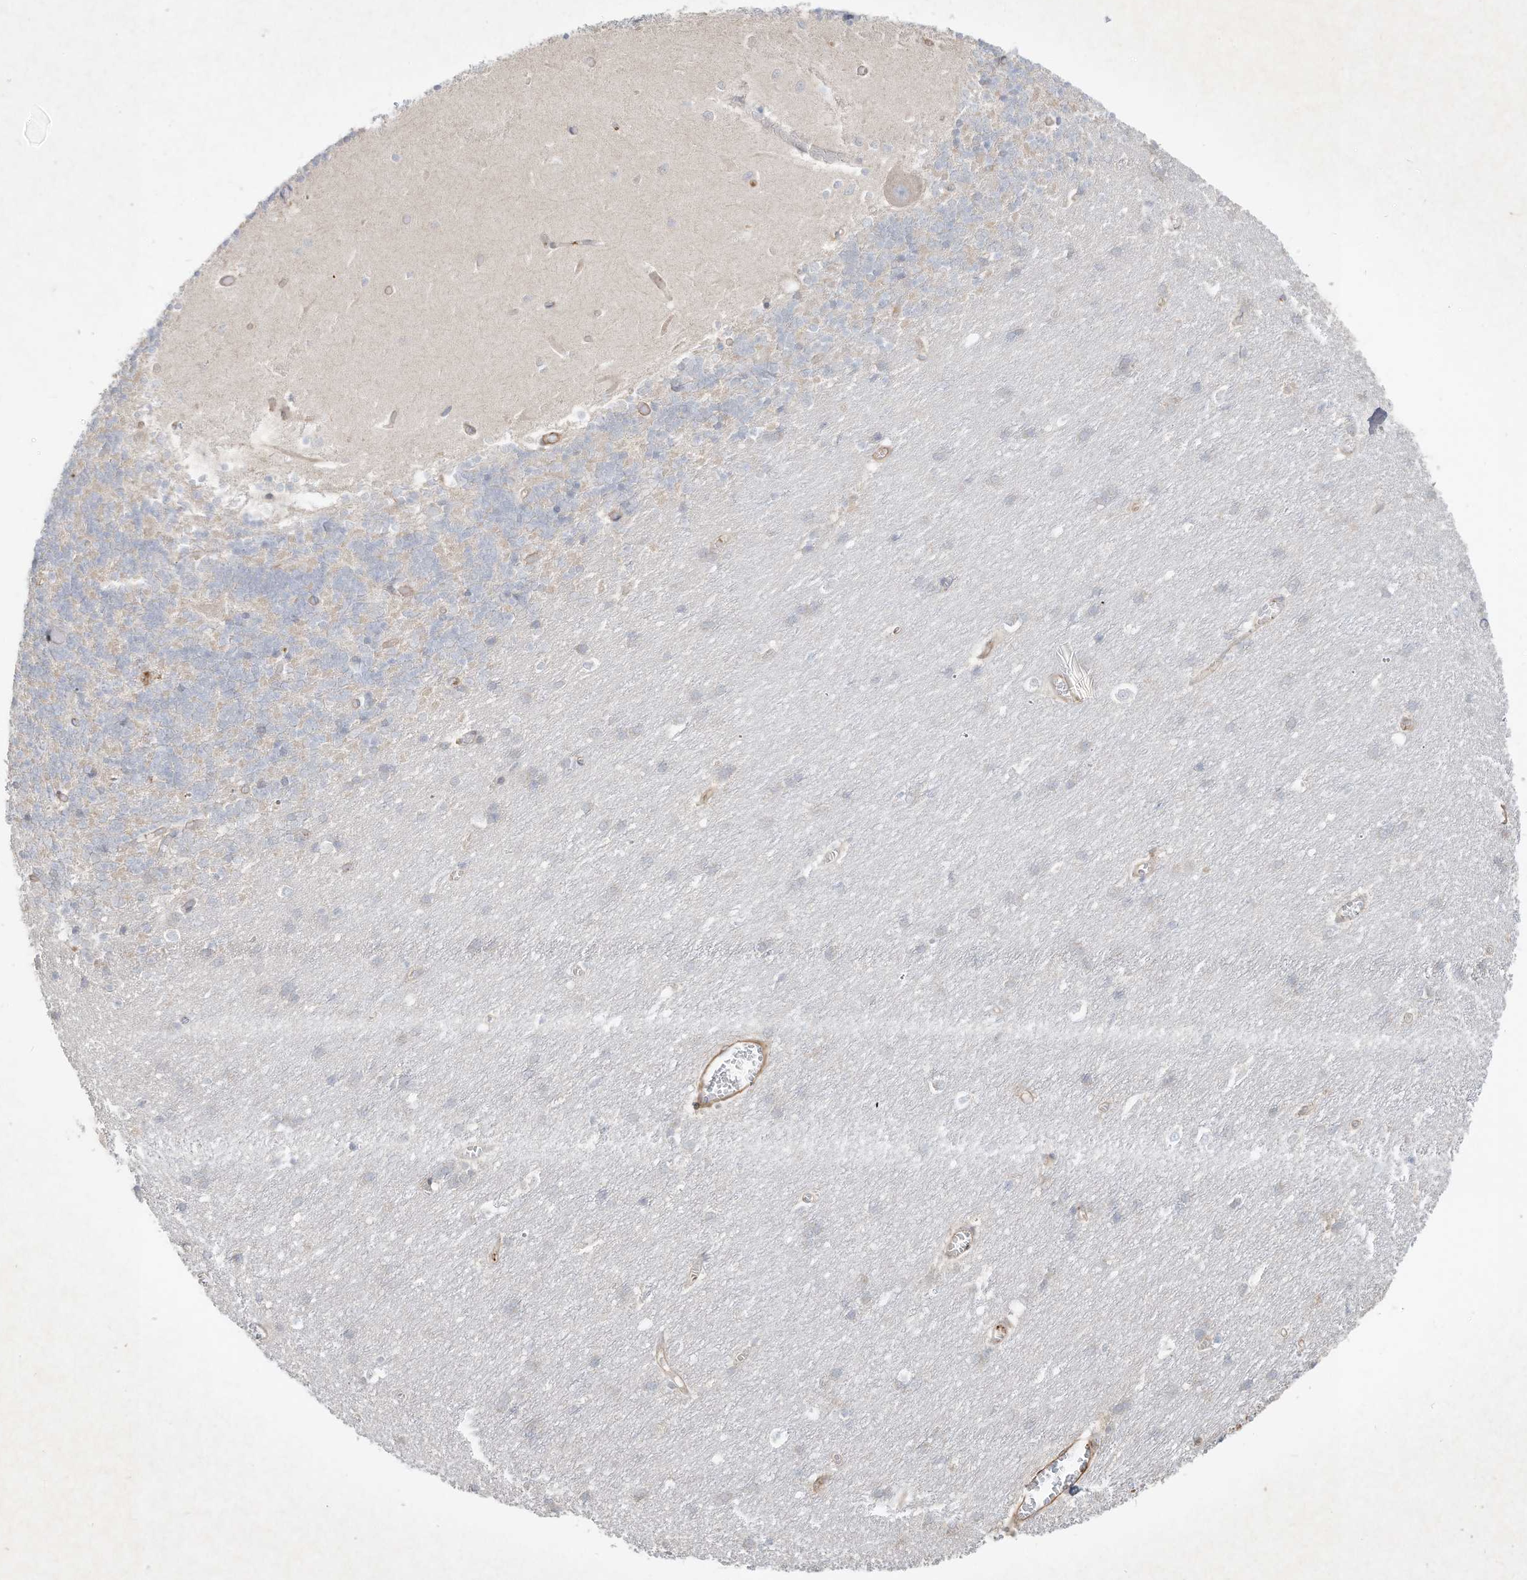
{"staining": {"intensity": "negative", "quantity": "none", "location": "none"}, "tissue": "cerebellum", "cell_type": "Cells in granular layer", "image_type": "normal", "snomed": [{"axis": "morphology", "description": "Normal tissue, NOS"}, {"axis": "topography", "description": "Cerebellum"}], "caption": "DAB immunohistochemical staining of unremarkable cerebellum exhibits no significant expression in cells in granular layer.", "gene": "HTR5A", "patient": {"sex": "male", "age": 37}}